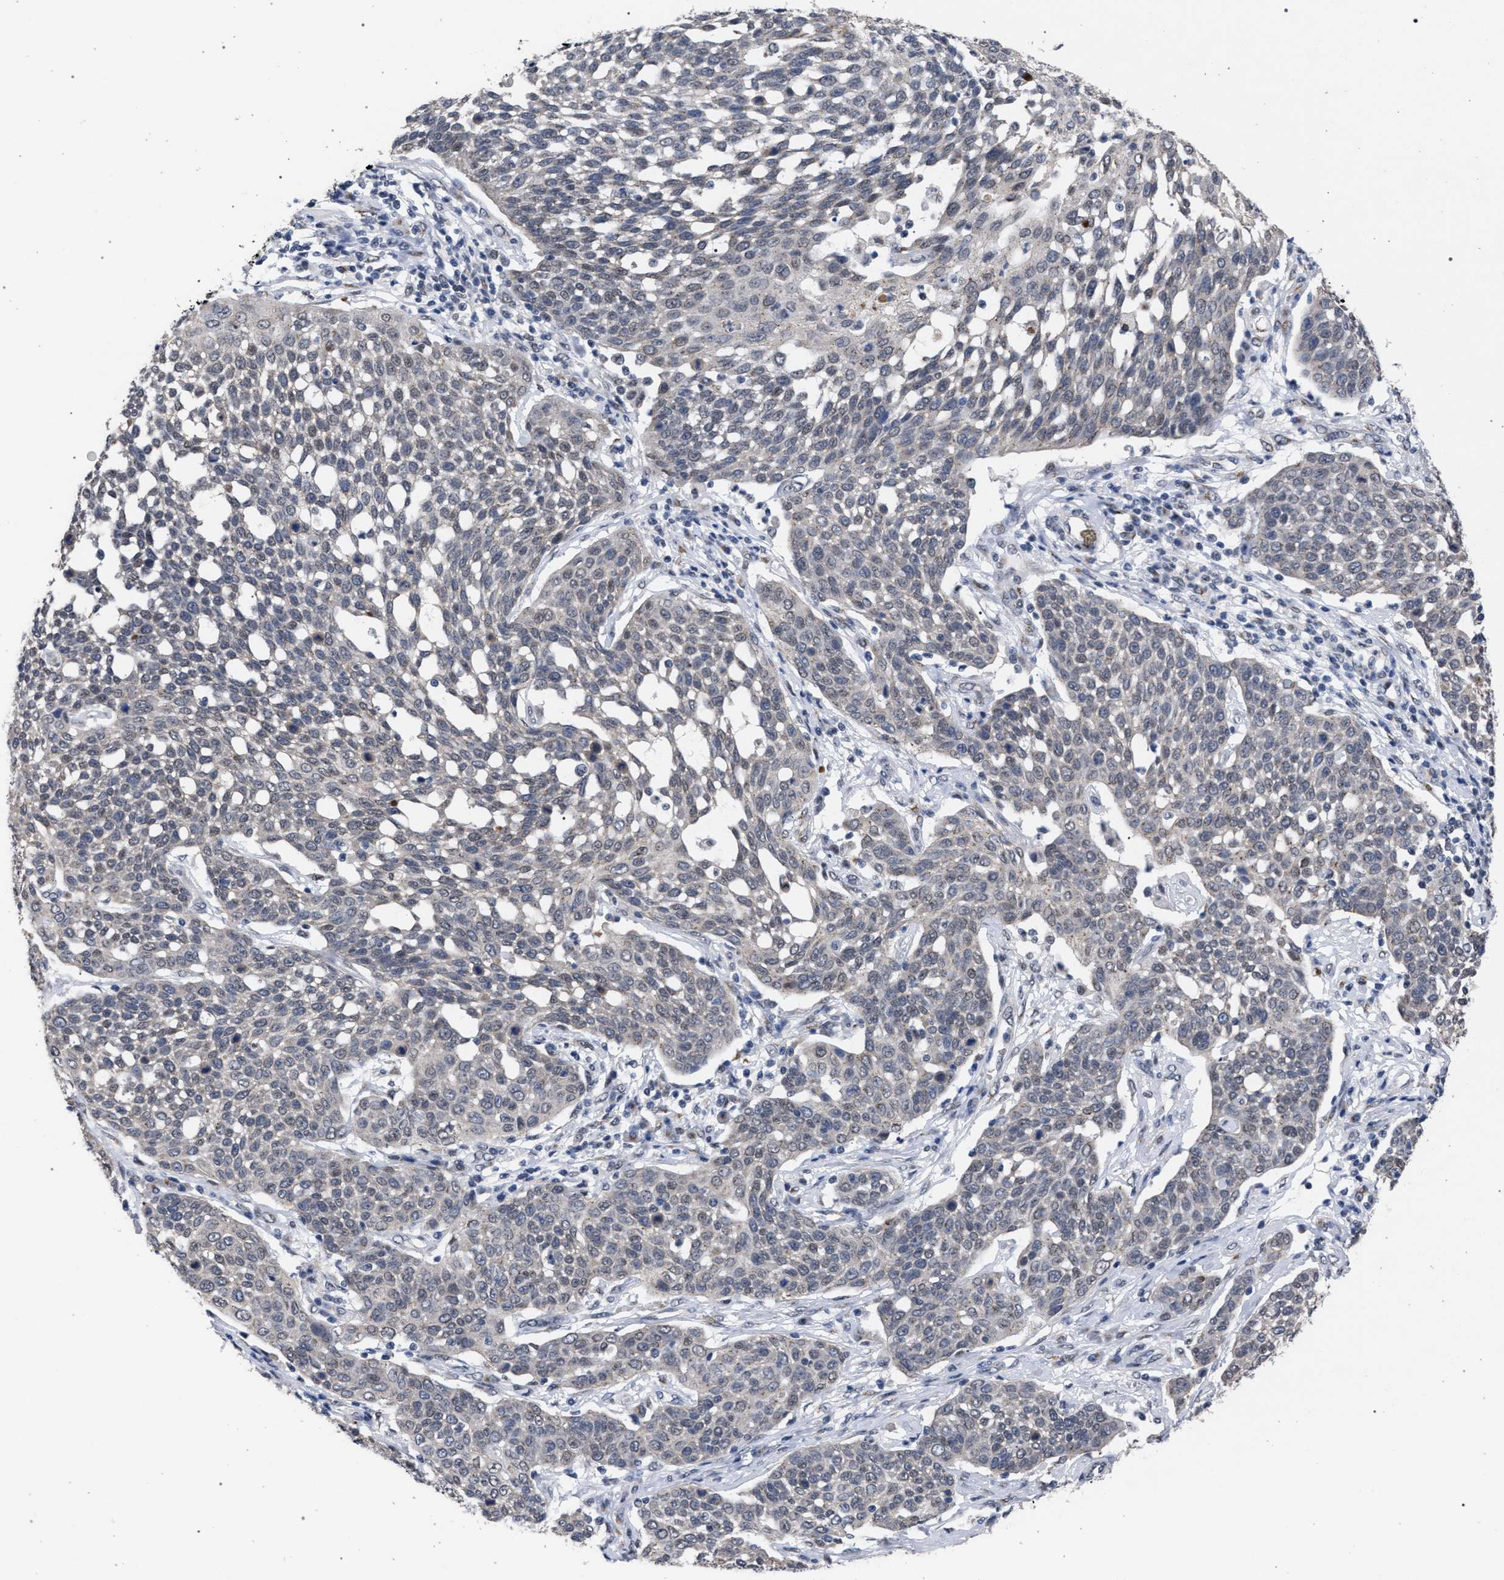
{"staining": {"intensity": "negative", "quantity": "none", "location": "none"}, "tissue": "cervical cancer", "cell_type": "Tumor cells", "image_type": "cancer", "snomed": [{"axis": "morphology", "description": "Squamous cell carcinoma, NOS"}, {"axis": "topography", "description": "Cervix"}], "caption": "DAB immunohistochemical staining of cervical cancer reveals no significant positivity in tumor cells.", "gene": "GOLGA2", "patient": {"sex": "female", "age": 34}}